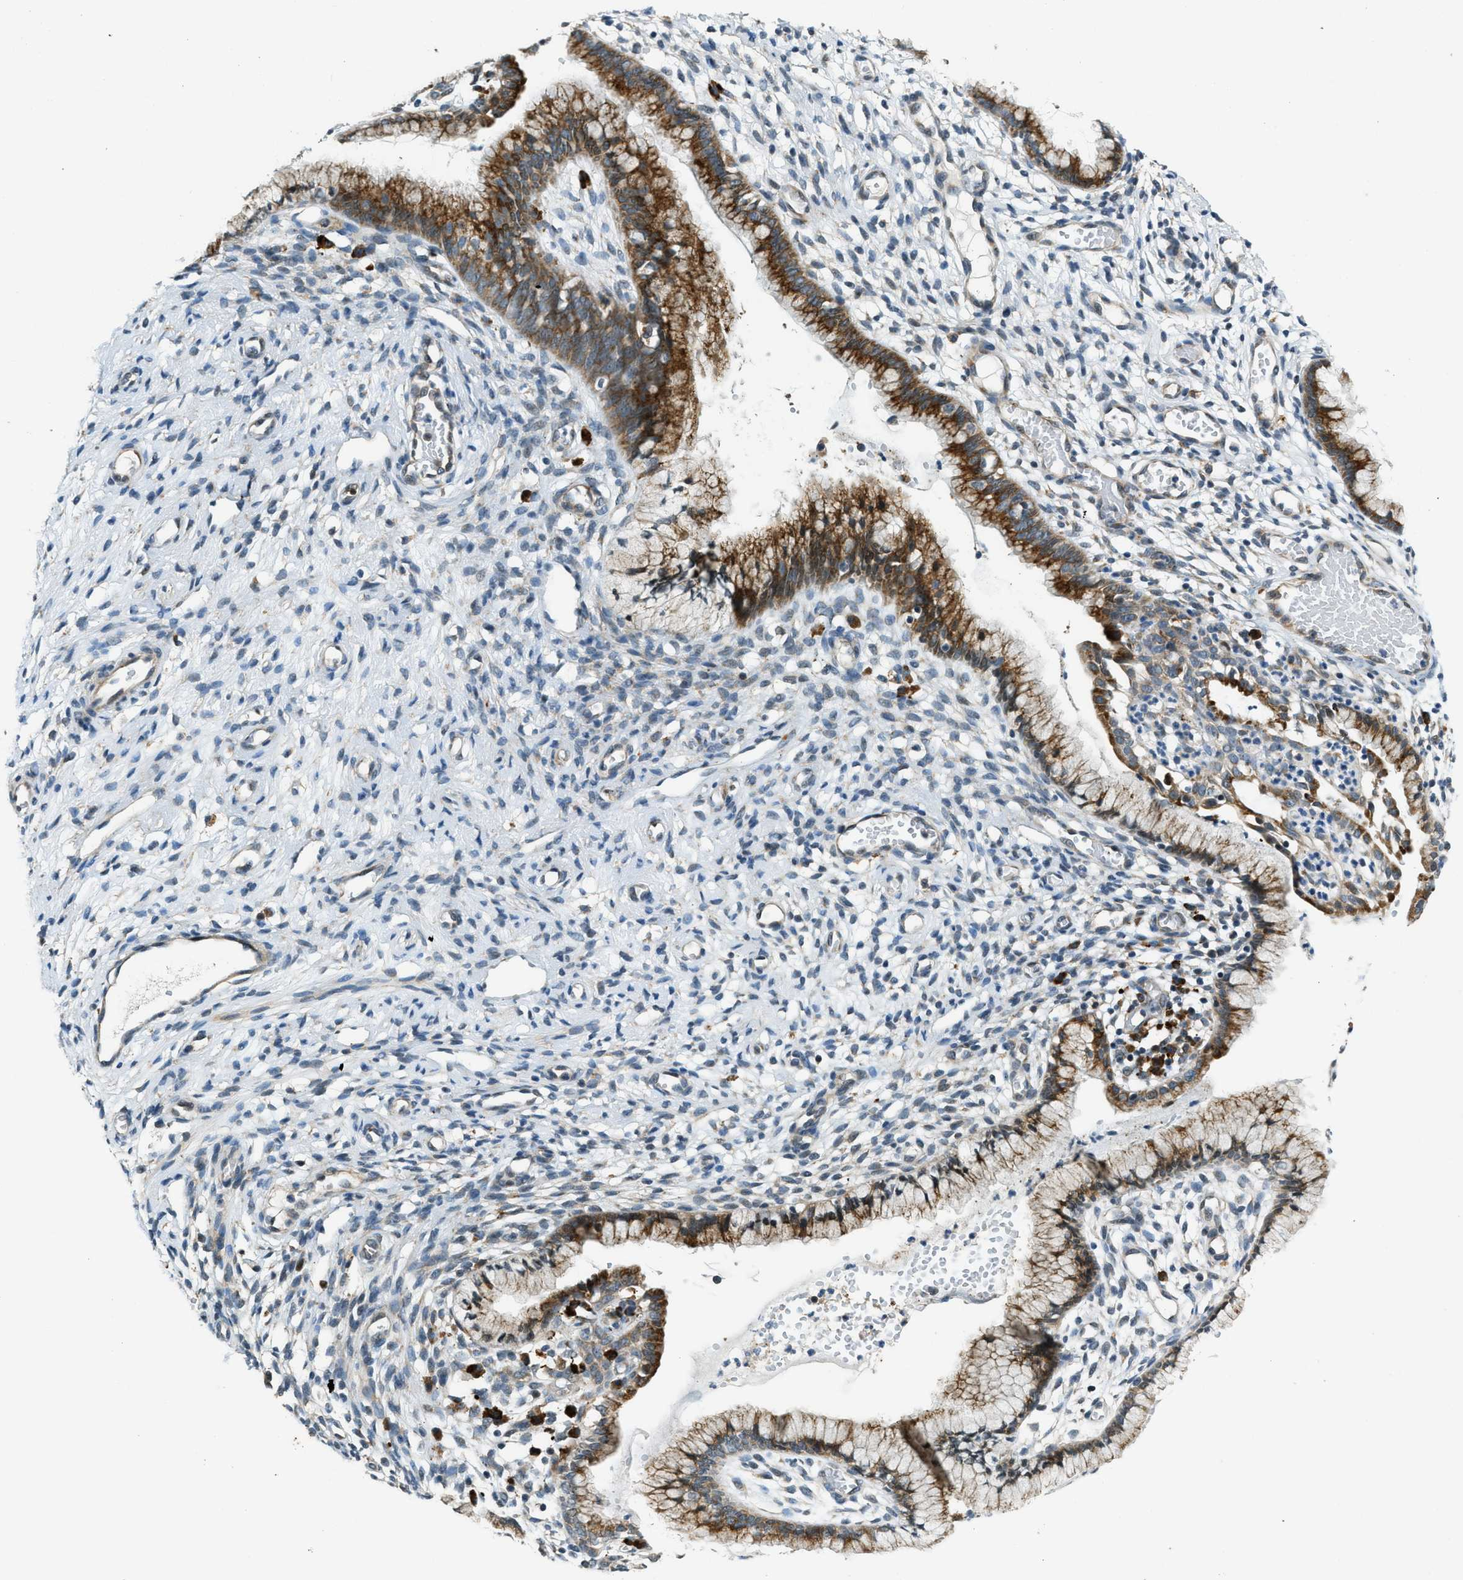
{"staining": {"intensity": "strong", "quantity": ">75%", "location": "cytoplasmic/membranous"}, "tissue": "cervix", "cell_type": "Glandular cells", "image_type": "normal", "snomed": [{"axis": "morphology", "description": "Normal tissue, NOS"}, {"axis": "topography", "description": "Cervix"}], "caption": "Protein expression by immunohistochemistry shows strong cytoplasmic/membranous positivity in about >75% of glandular cells in unremarkable cervix. The protein is stained brown, and the nuclei are stained in blue (DAB (3,3'-diaminobenzidine) IHC with brightfield microscopy, high magnification).", "gene": "HERC2", "patient": {"sex": "female", "age": 65}}